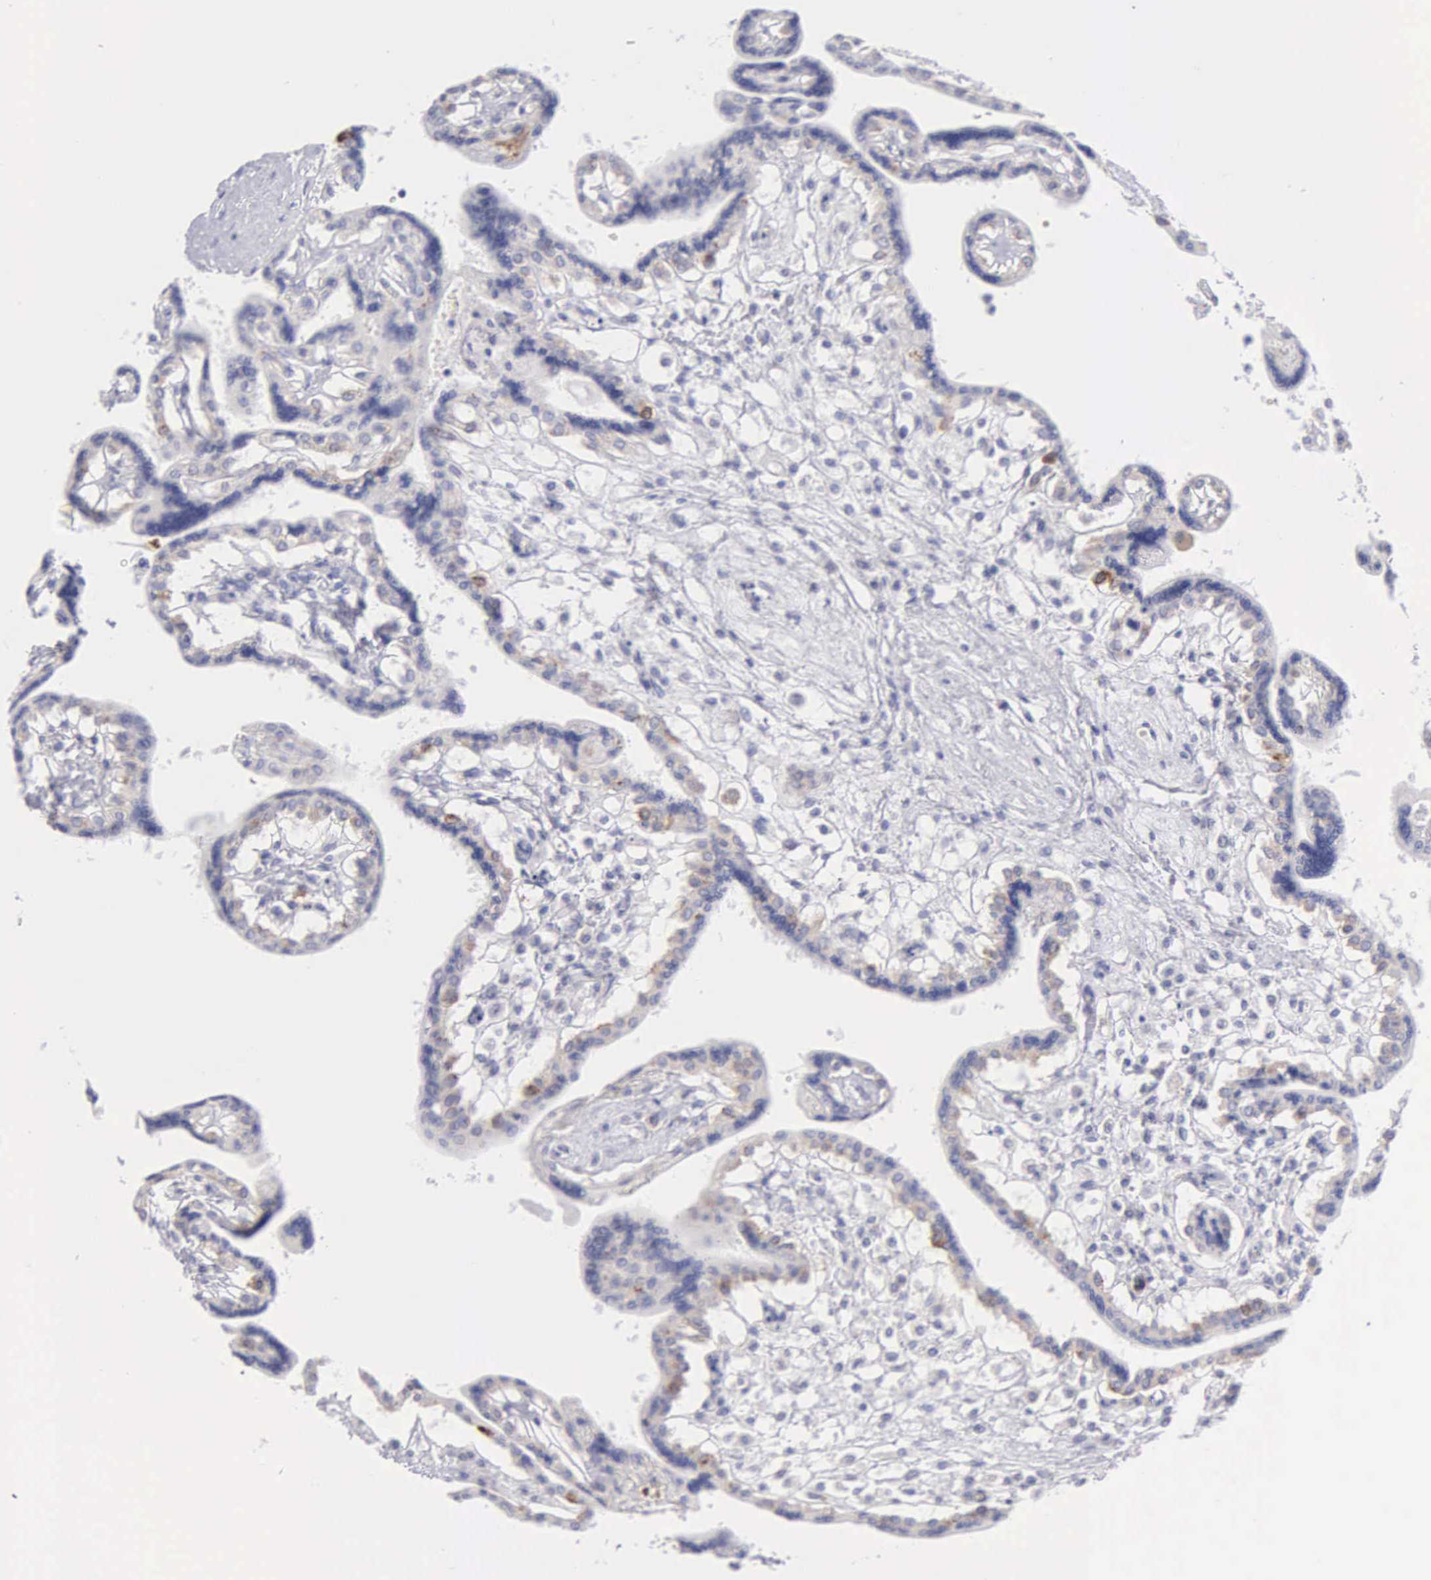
{"staining": {"intensity": "negative", "quantity": "none", "location": "none"}, "tissue": "placenta", "cell_type": "Decidual cells", "image_type": "normal", "snomed": [{"axis": "morphology", "description": "Normal tissue, NOS"}, {"axis": "topography", "description": "Placenta"}], "caption": "There is no significant expression in decidual cells of placenta. (Brightfield microscopy of DAB immunohistochemistry (IHC) at high magnification).", "gene": "TYRP1", "patient": {"sex": "female", "age": 31}}